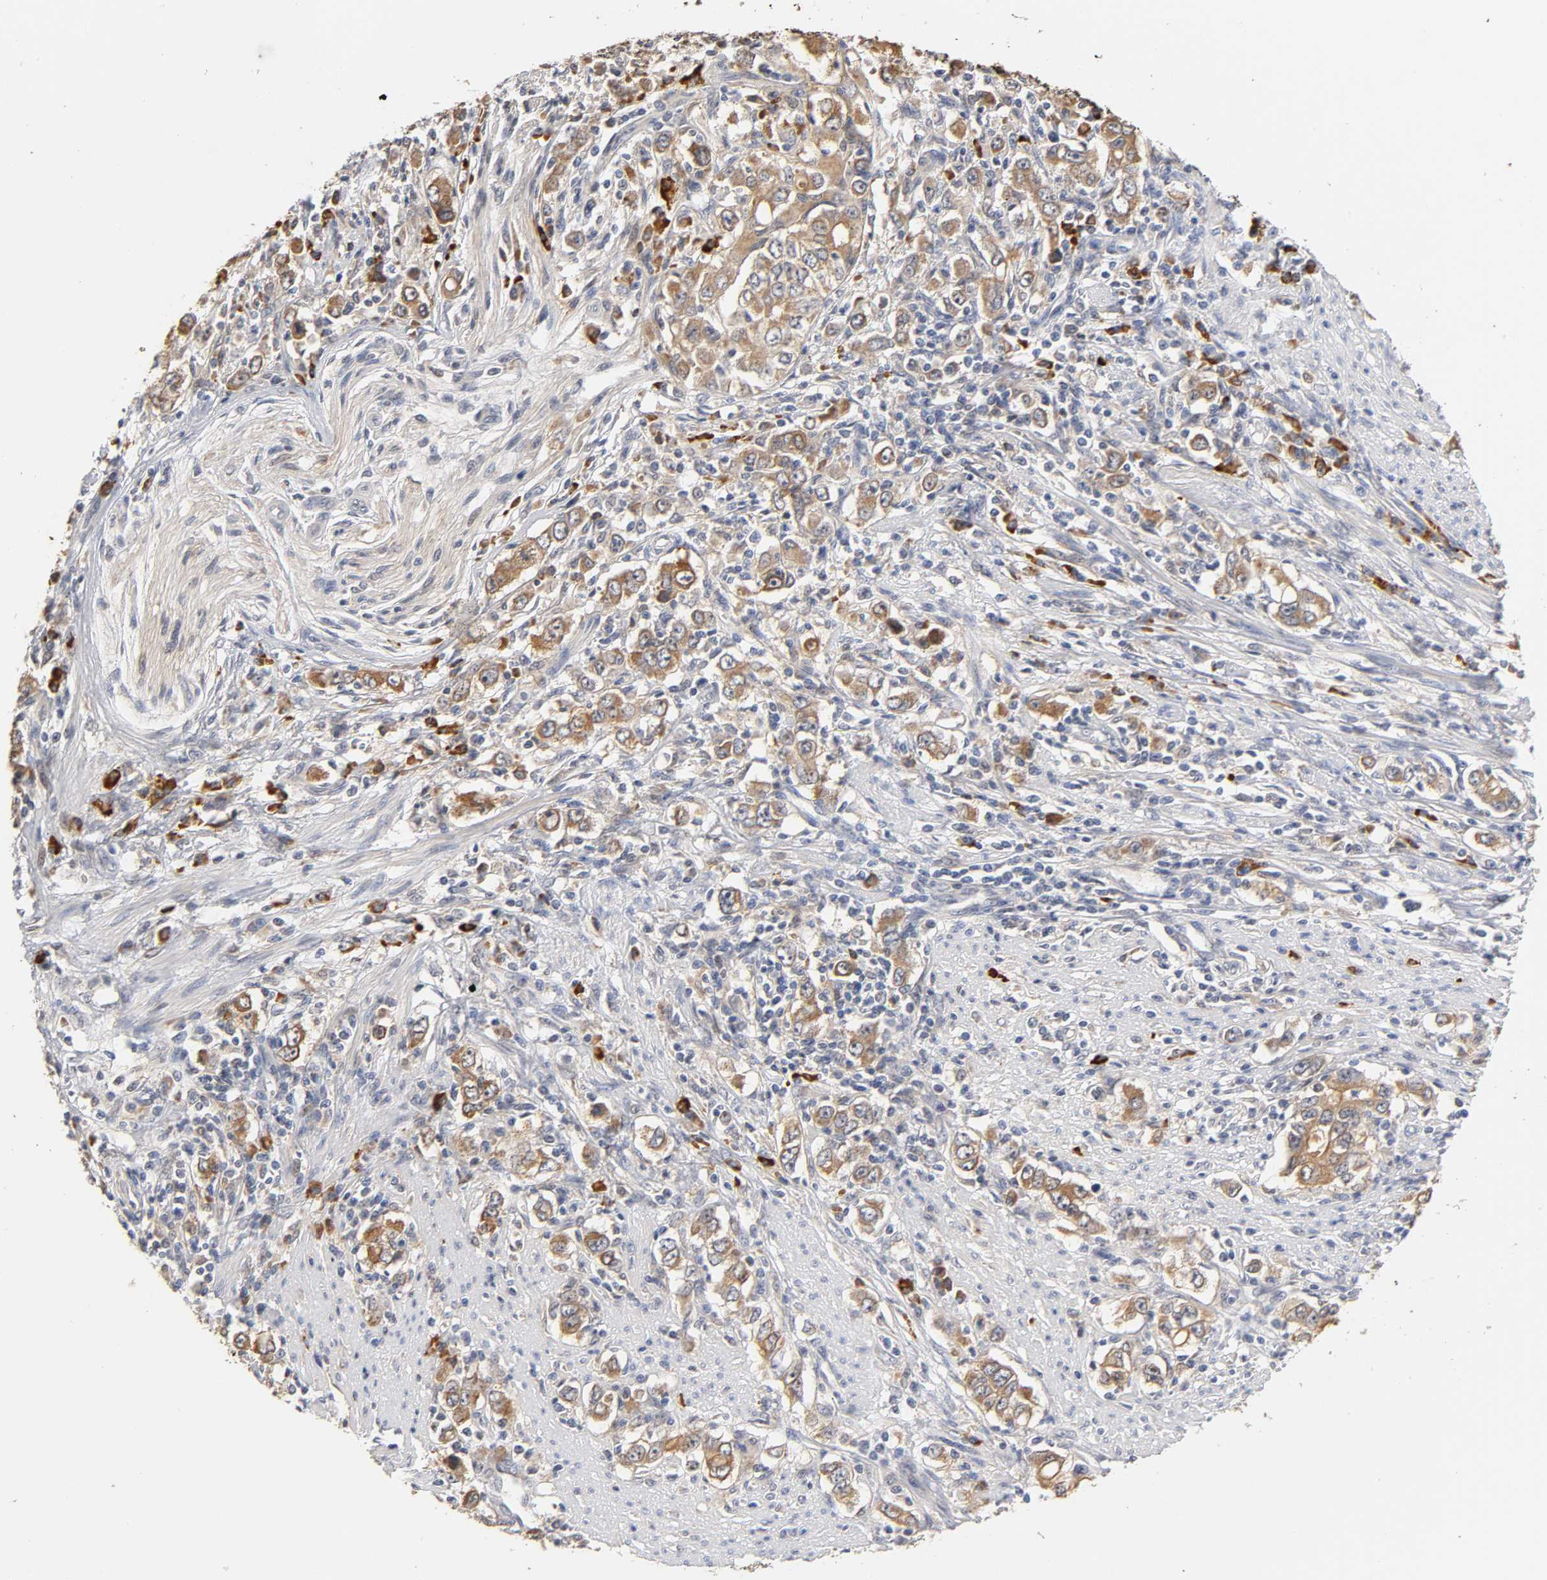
{"staining": {"intensity": "strong", "quantity": ">75%", "location": "cytoplasmic/membranous"}, "tissue": "stomach cancer", "cell_type": "Tumor cells", "image_type": "cancer", "snomed": [{"axis": "morphology", "description": "Adenocarcinoma, NOS"}, {"axis": "topography", "description": "Stomach, lower"}], "caption": "Human stomach adenocarcinoma stained with a brown dye displays strong cytoplasmic/membranous positive staining in approximately >75% of tumor cells.", "gene": "GSTZ1", "patient": {"sex": "female", "age": 72}}